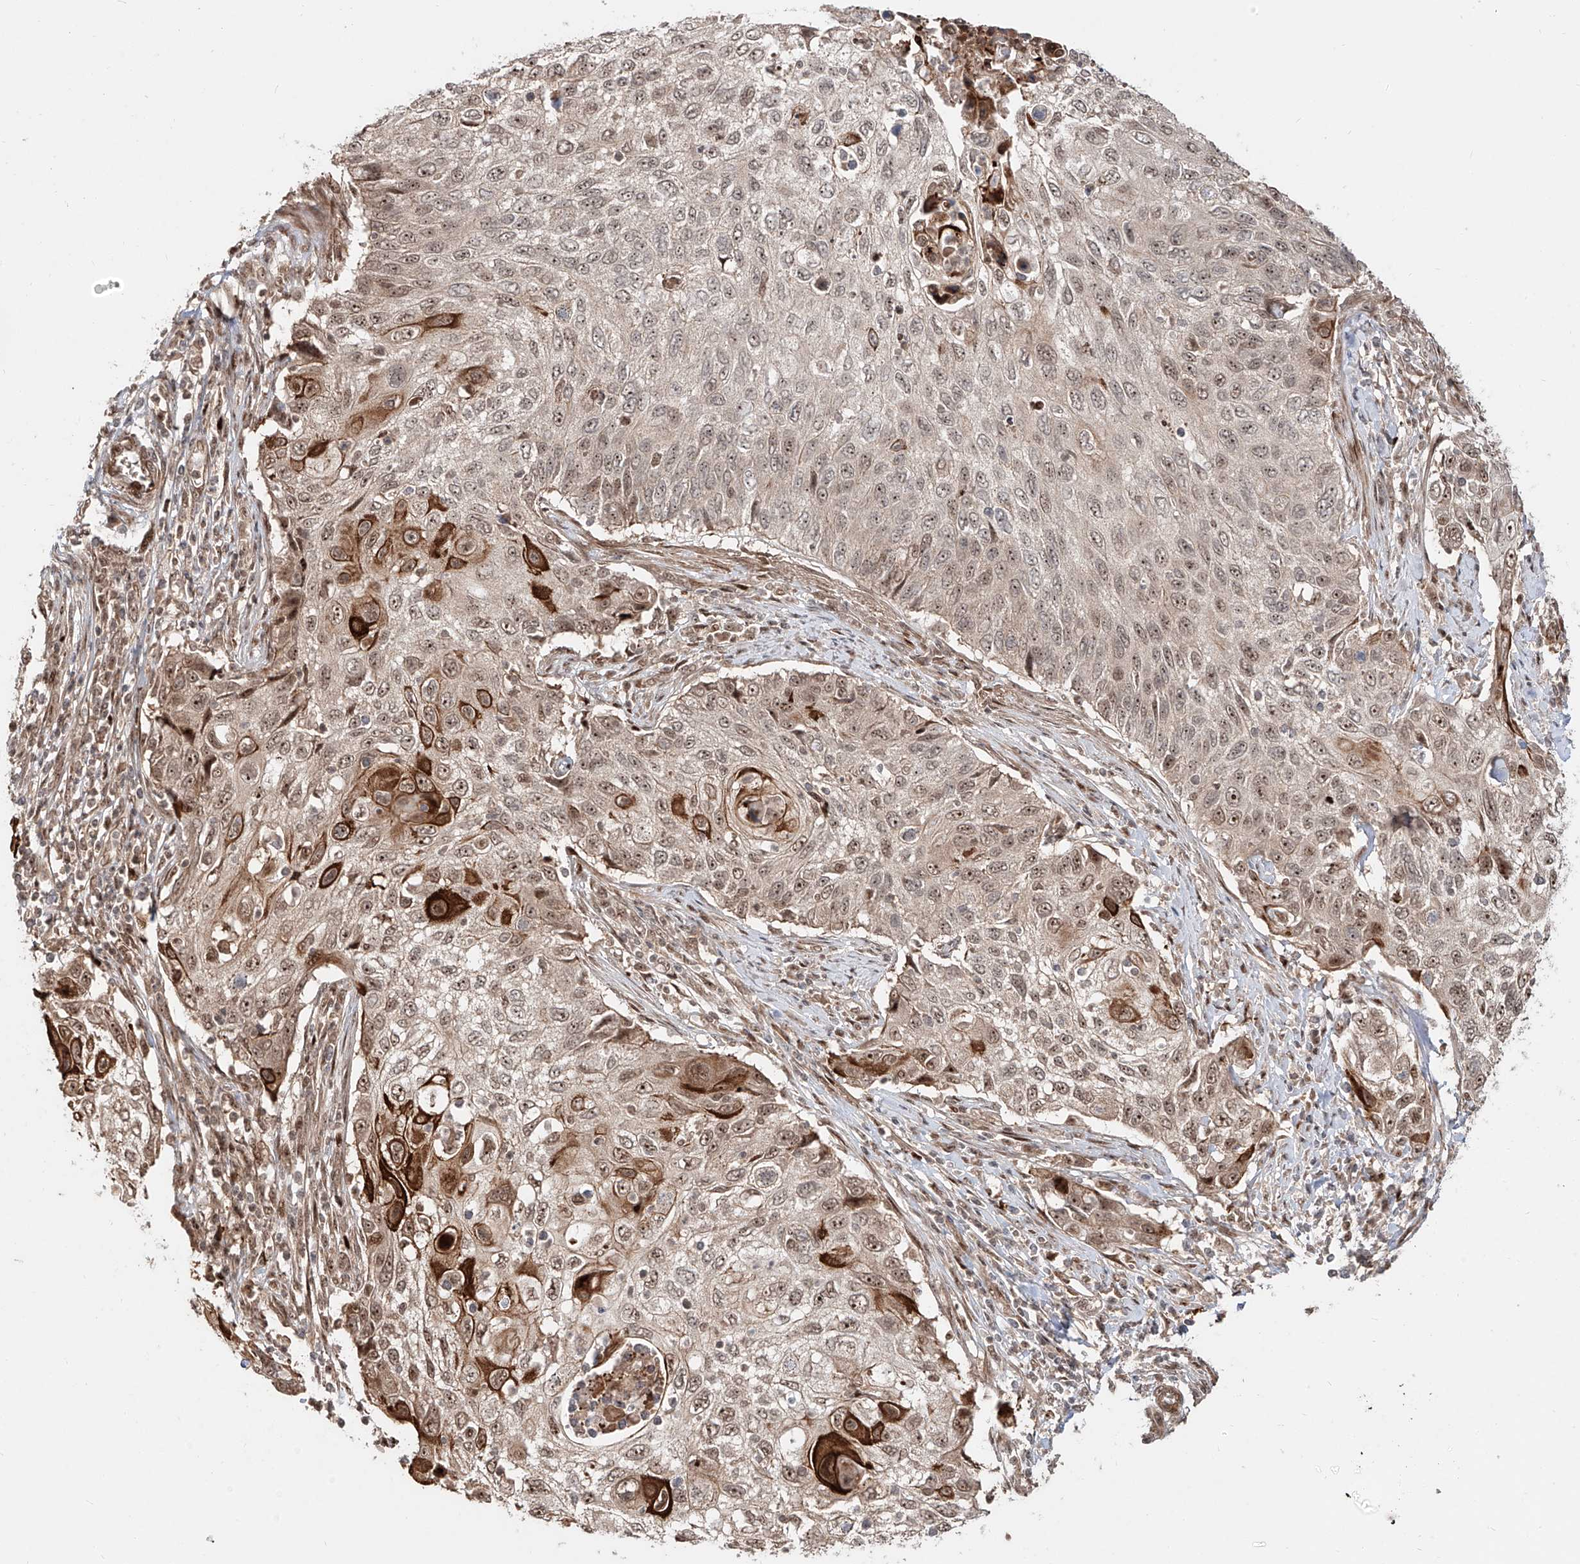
{"staining": {"intensity": "strong", "quantity": "<25%", "location": "cytoplasmic/membranous,nuclear"}, "tissue": "cervical cancer", "cell_type": "Tumor cells", "image_type": "cancer", "snomed": [{"axis": "morphology", "description": "Squamous cell carcinoma, NOS"}, {"axis": "topography", "description": "Cervix"}], "caption": "Immunohistochemistry (IHC) staining of cervical cancer (squamous cell carcinoma), which demonstrates medium levels of strong cytoplasmic/membranous and nuclear expression in approximately <25% of tumor cells indicating strong cytoplasmic/membranous and nuclear protein staining. The staining was performed using DAB (brown) for protein detection and nuclei were counterstained in hematoxylin (blue).", "gene": "ZNF710", "patient": {"sex": "female", "age": 70}}